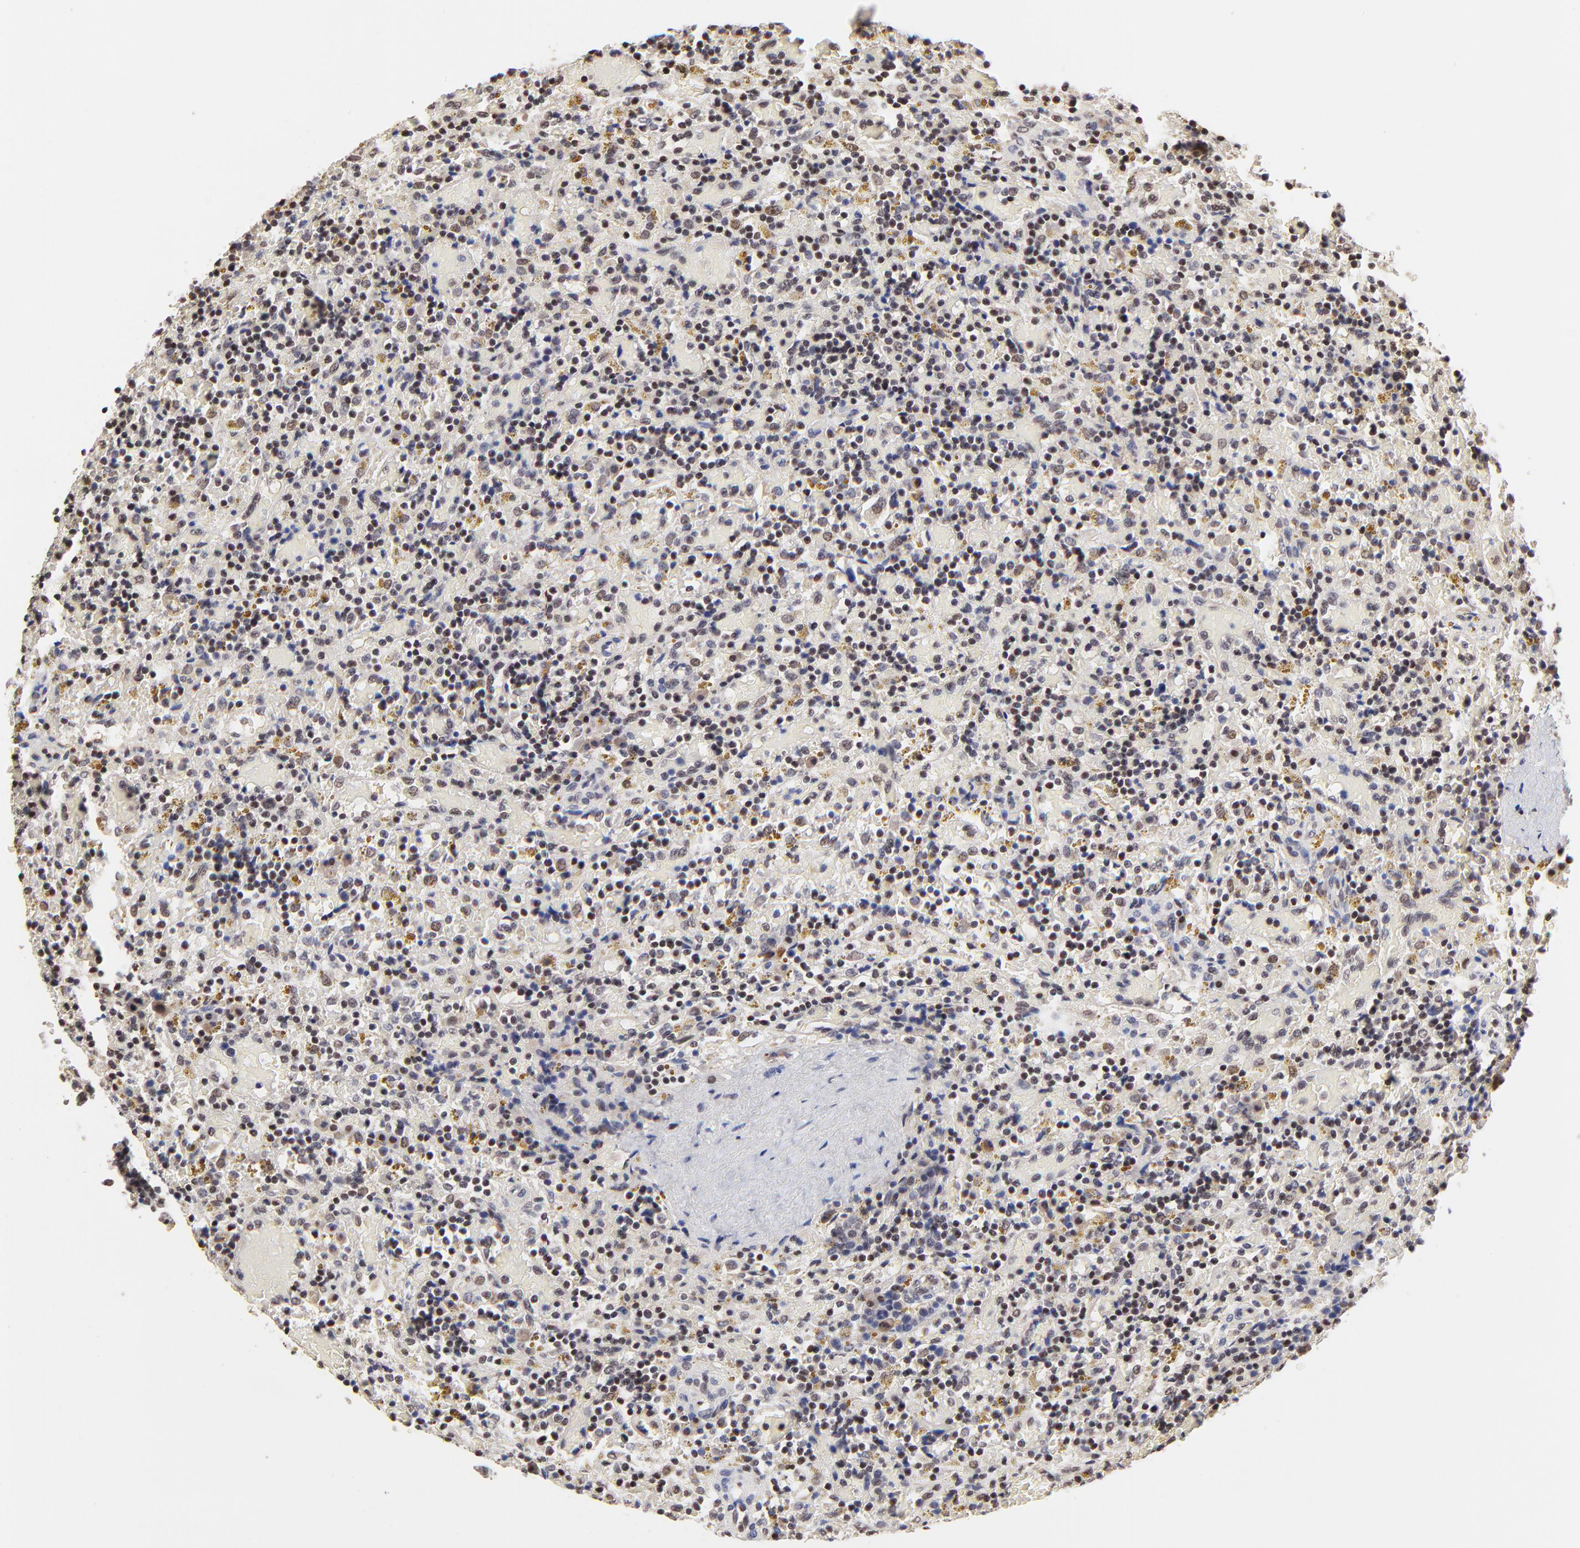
{"staining": {"intensity": "moderate", "quantity": "25%-75%", "location": "nuclear"}, "tissue": "lymphoma", "cell_type": "Tumor cells", "image_type": "cancer", "snomed": [{"axis": "morphology", "description": "Malignant lymphoma, non-Hodgkin's type, Low grade"}, {"axis": "topography", "description": "Spleen"}], "caption": "Protein expression analysis of lymphoma demonstrates moderate nuclear positivity in about 25%-75% of tumor cells.", "gene": "DSN1", "patient": {"sex": "female", "age": 65}}